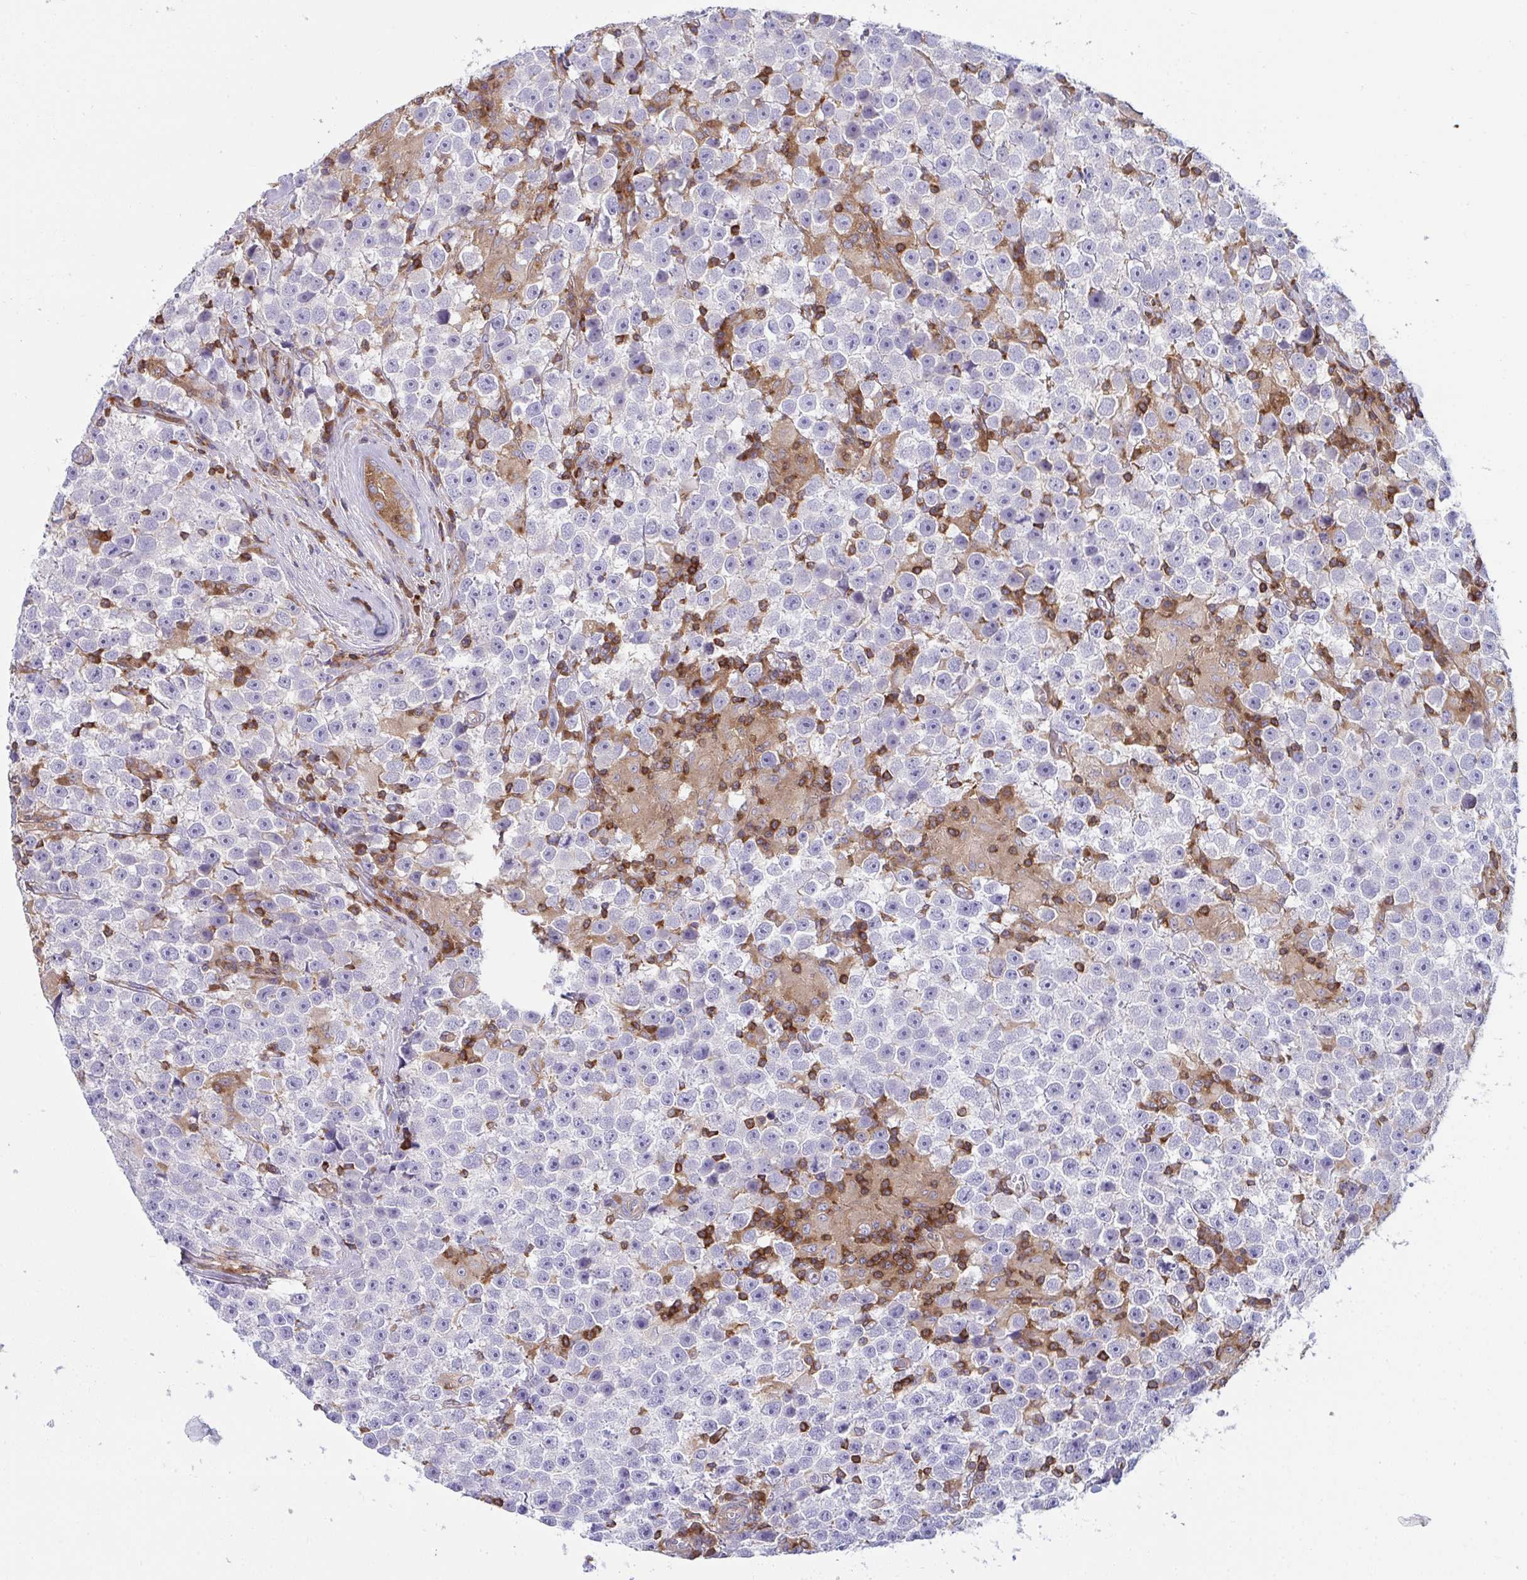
{"staining": {"intensity": "negative", "quantity": "none", "location": "none"}, "tissue": "testis cancer", "cell_type": "Tumor cells", "image_type": "cancer", "snomed": [{"axis": "morphology", "description": "Seminoma, NOS"}, {"axis": "topography", "description": "Testis"}], "caption": "IHC of human testis seminoma displays no positivity in tumor cells.", "gene": "TSC22D3", "patient": {"sex": "male", "age": 31}}